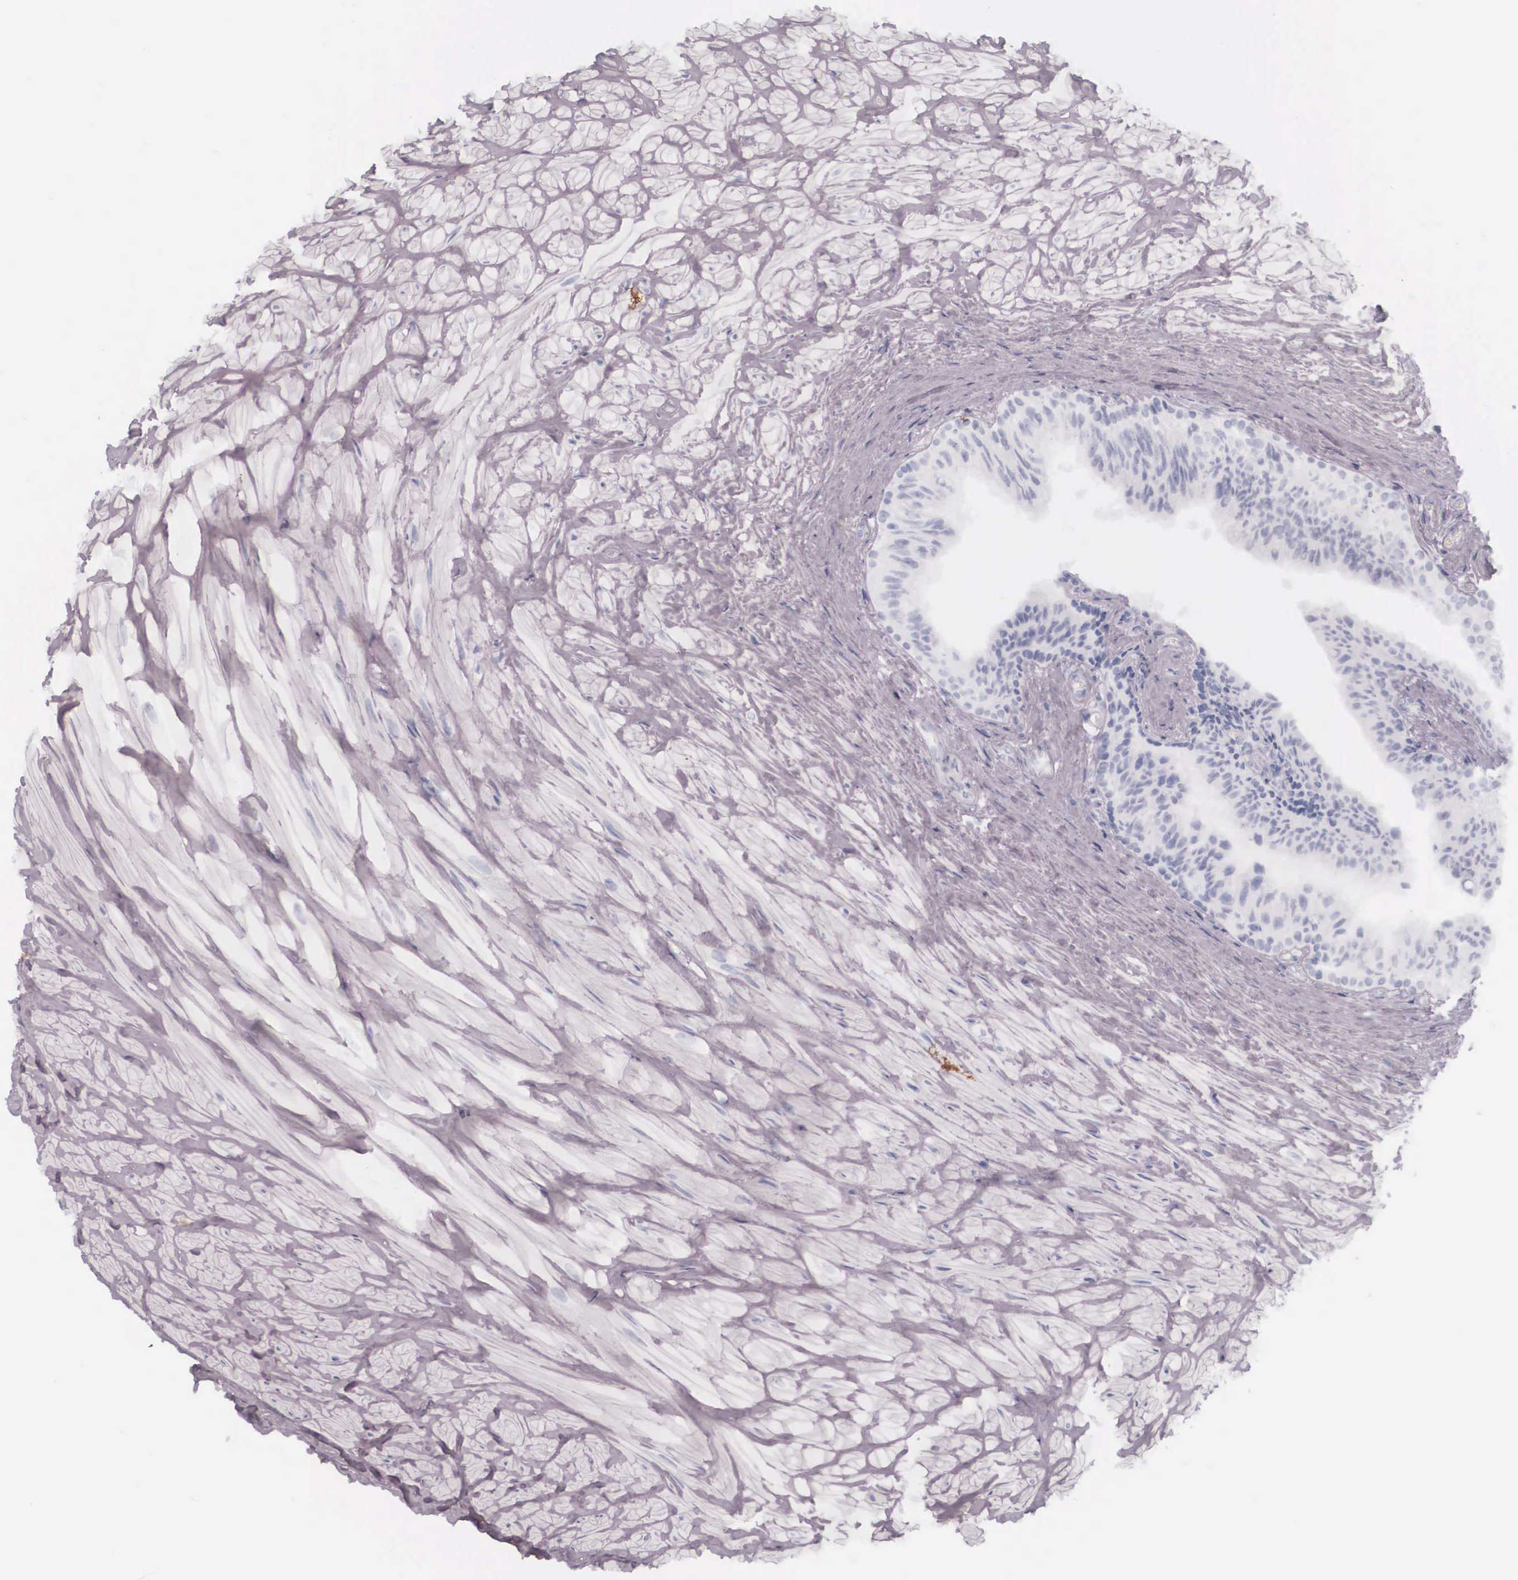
{"staining": {"intensity": "negative", "quantity": "none", "location": "none"}, "tissue": "epididymis", "cell_type": "Glandular cells", "image_type": "normal", "snomed": [{"axis": "morphology", "description": "Normal tissue, NOS"}, {"axis": "topography", "description": "Epididymis"}], "caption": "Immunohistochemical staining of unremarkable human epididymis demonstrates no significant expression in glandular cells. (Immunohistochemistry (ihc), brightfield microscopy, high magnification).", "gene": "KRT14", "patient": {"sex": "male", "age": 37}}